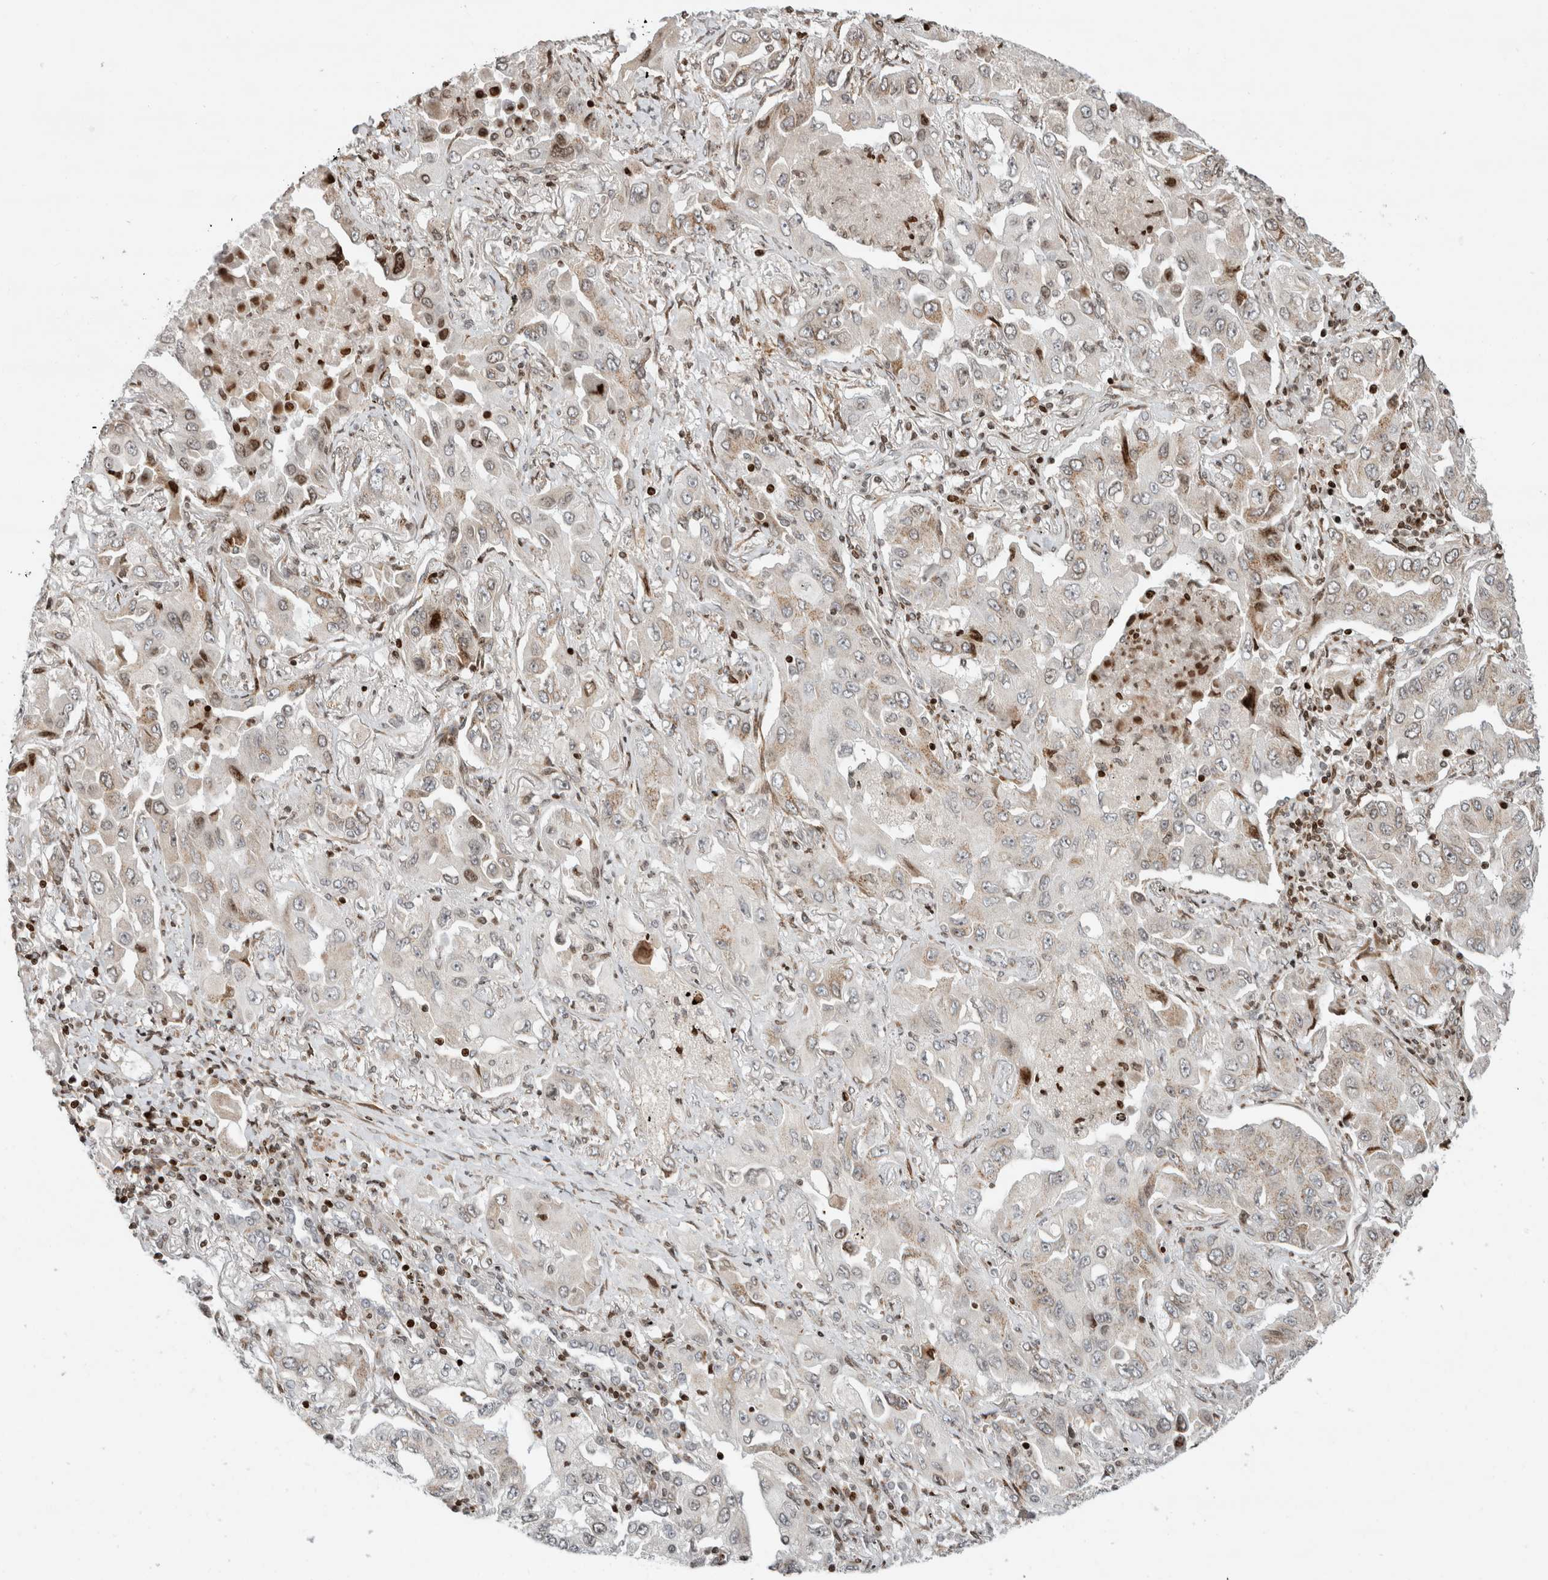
{"staining": {"intensity": "weak", "quantity": "<25%", "location": "cytoplasmic/membranous"}, "tissue": "lung cancer", "cell_type": "Tumor cells", "image_type": "cancer", "snomed": [{"axis": "morphology", "description": "Adenocarcinoma, NOS"}, {"axis": "topography", "description": "Lung"}], "caption": "Tumor cells show no significant protein staining in adenocarcinoma (lung).", "gene": "GINS4", "patient": {"sex": "female", "age": 65}}